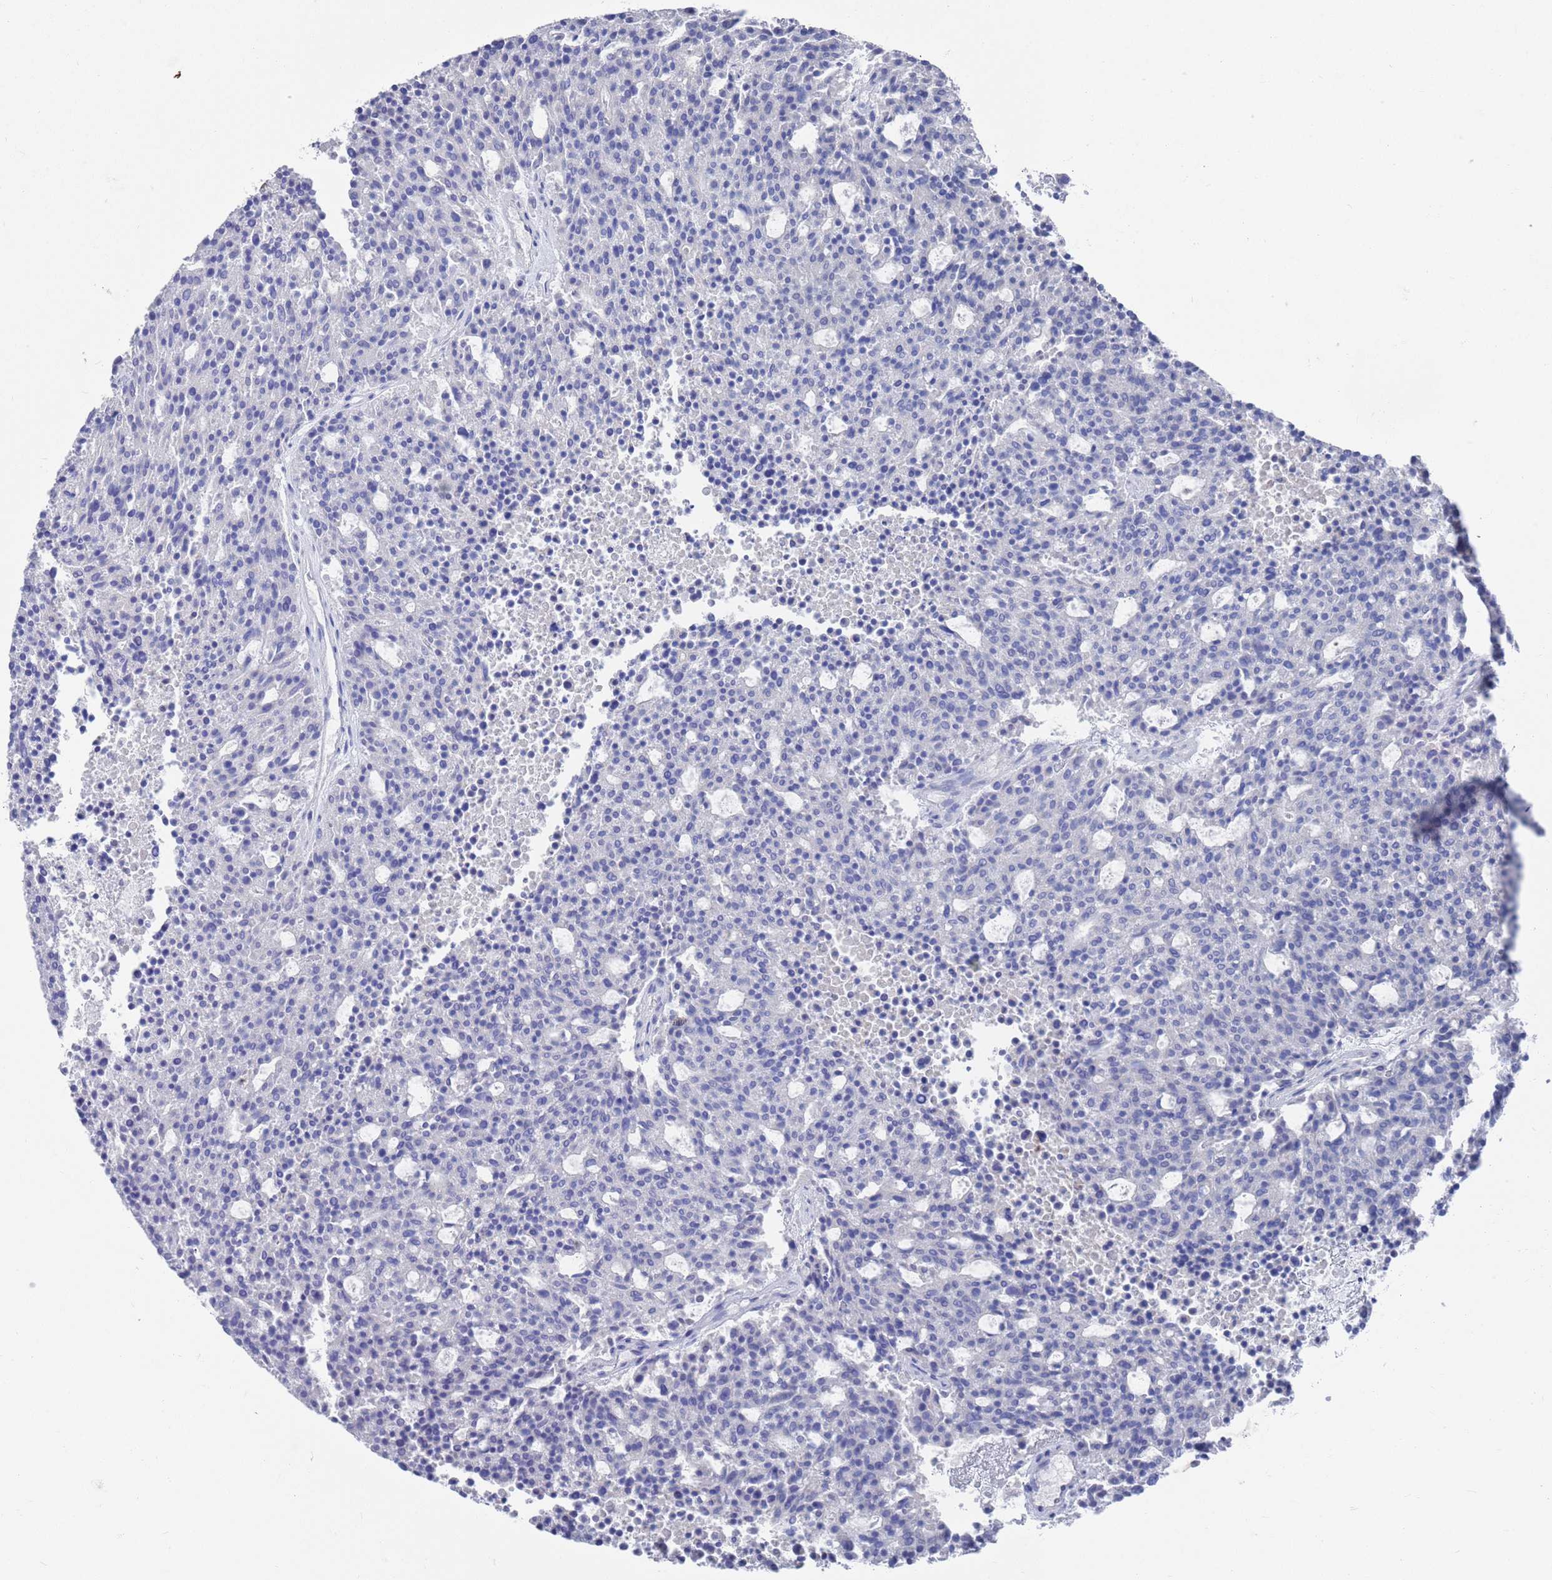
{"staining": {"intensity": "negative", "quantity": "none", "location": "none"}, "tissue": "carcinoid", "cell_type": "Tumor cells", "image_type": "cancer", "snomed": [{"axis": "morphology", "description": "Carcinoid, malignant, NOS"}, {"axis": "topography", "description": "Pancreas"}], "caption": "DAB immunohistochemical staining of human carcinoid exhibits no significant expression in tumor cells. (DAB (3,3'-diaminobenzidine) immunohistochemistry, high magnification).", "gene": "MTMR2", "patient": {"sex": "female", "age": 54}}